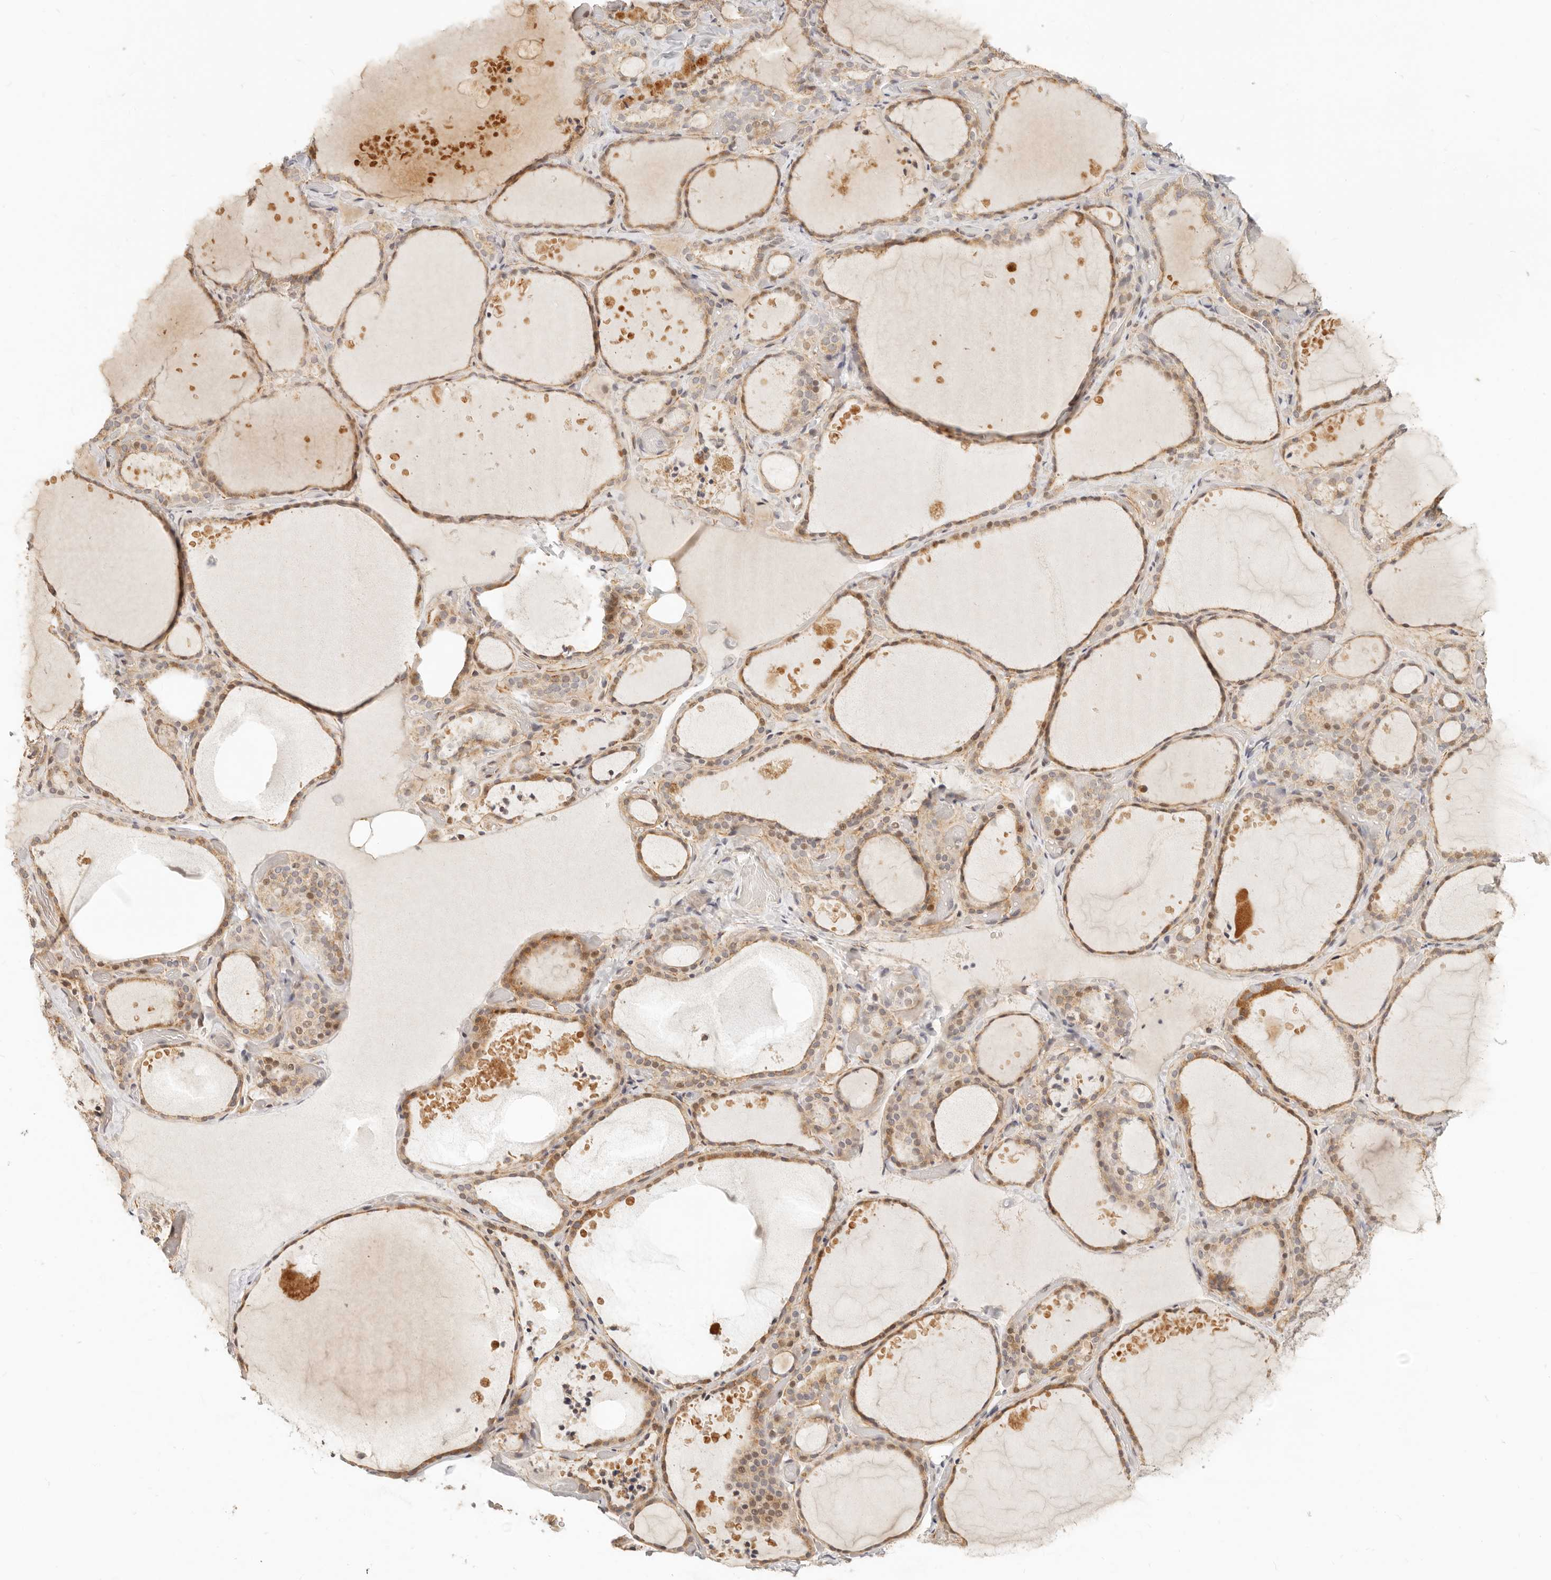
{"staining": {"intensity": "moderate", "quantity": ">75%", "location": "cytoplasmic/membranous,nuclear"}, "tissue": "thyroid gland", "cell_type": "Glandular cells", "image_type": "normal", "snomed": [{"axis": "morphology", "description": "Normal tissue, NOS"}, {"axis": "topography", "description": "Thyroid gland"}], "caption": "Protein staining exhibits moderate cytoplasmic/membranous,nuclear expression in about >75% of glandular cells in benign thyroid gland. Using DAB (brown) and hematoxylin (blue) stains, captured at high magnification using brightfield microscopy.", "gene": "FAM20B", "patient": {"sex": "female", "age": 44}}